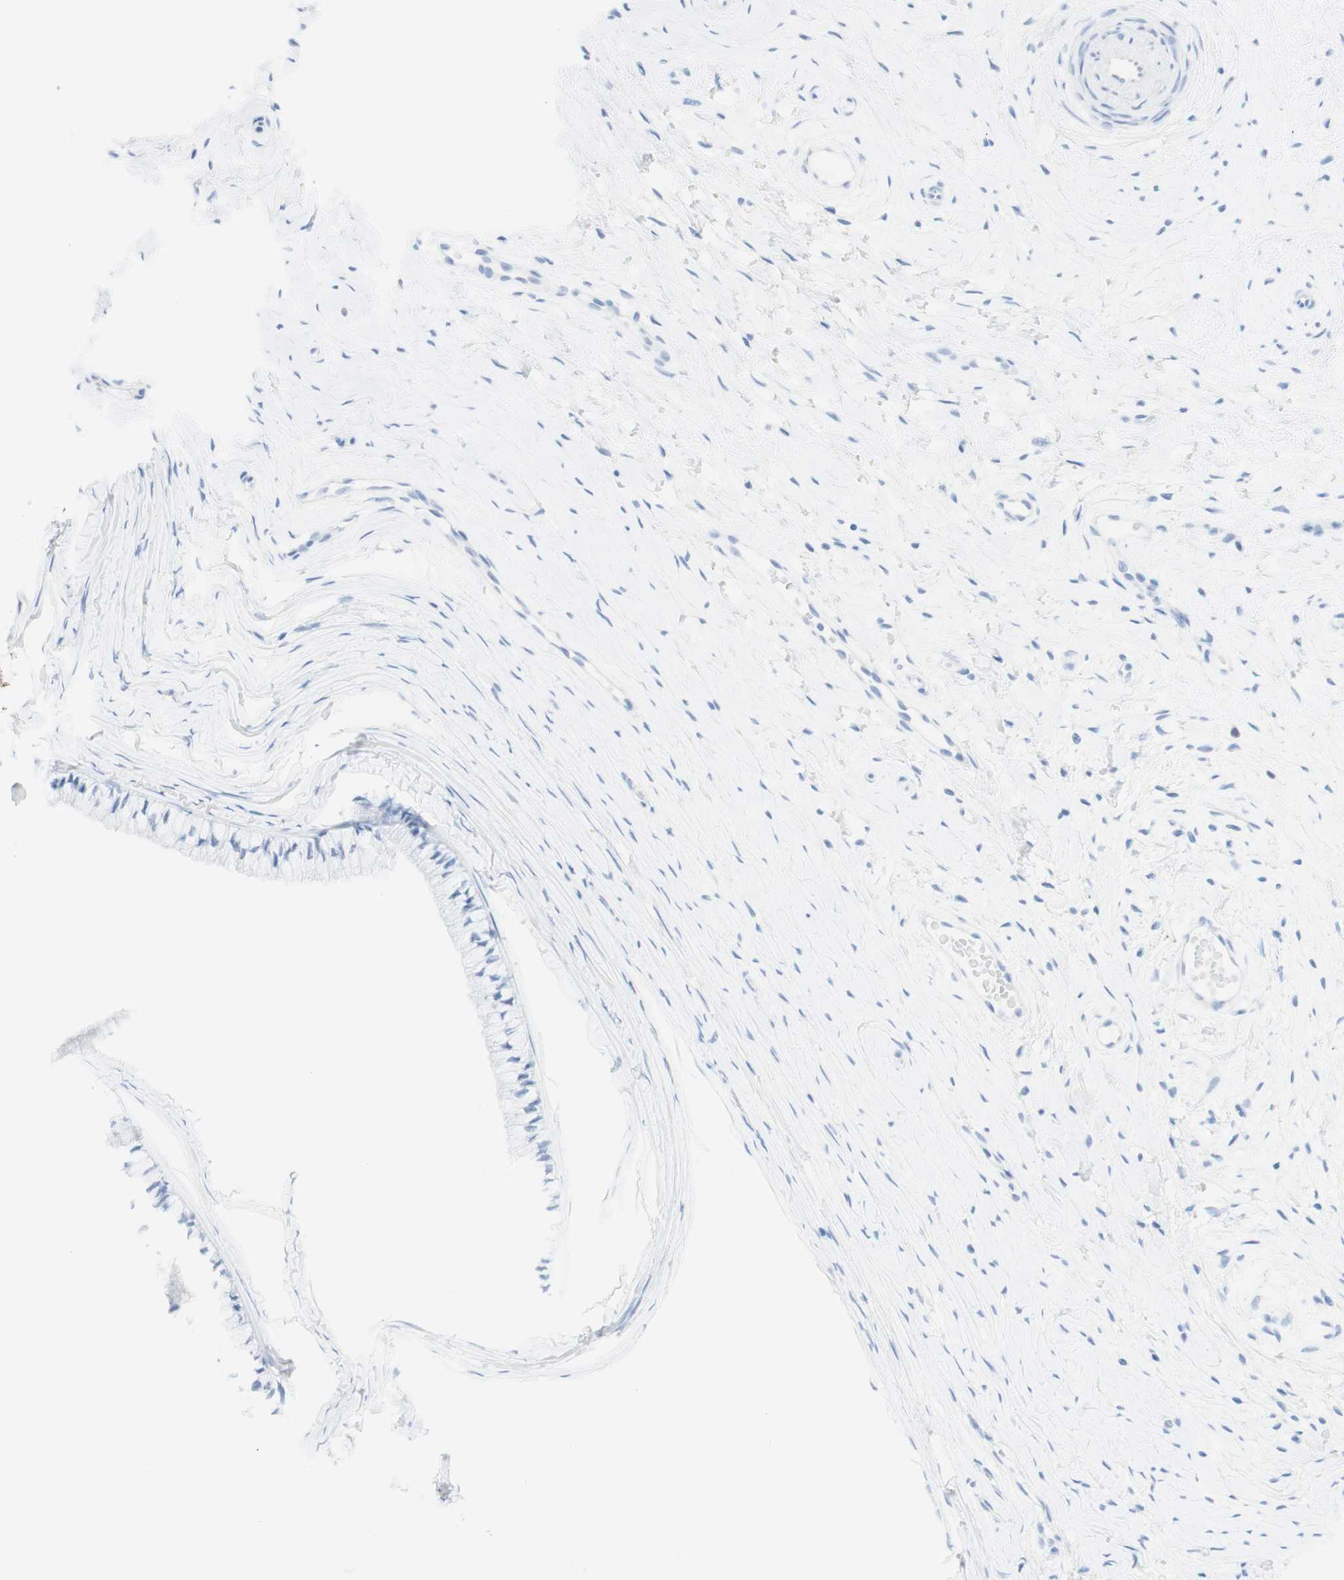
{"staining": {"intensity": "negative", "quantity": "none", "location": "none"}, "tissue": "cervix", "cell_type": "Glandular cells", "image_type": "normal", "snomed": [{"axis": "morphology", "description": "Normal tissue, NOS"}, {"axis": "topography", "description": "Cervix"}], "caption": "Photomicrograph shows no protein positivity in glandular cells of normal cervix.", "gene": "TPO", "patient": {"sex": "female", "age": 39}}